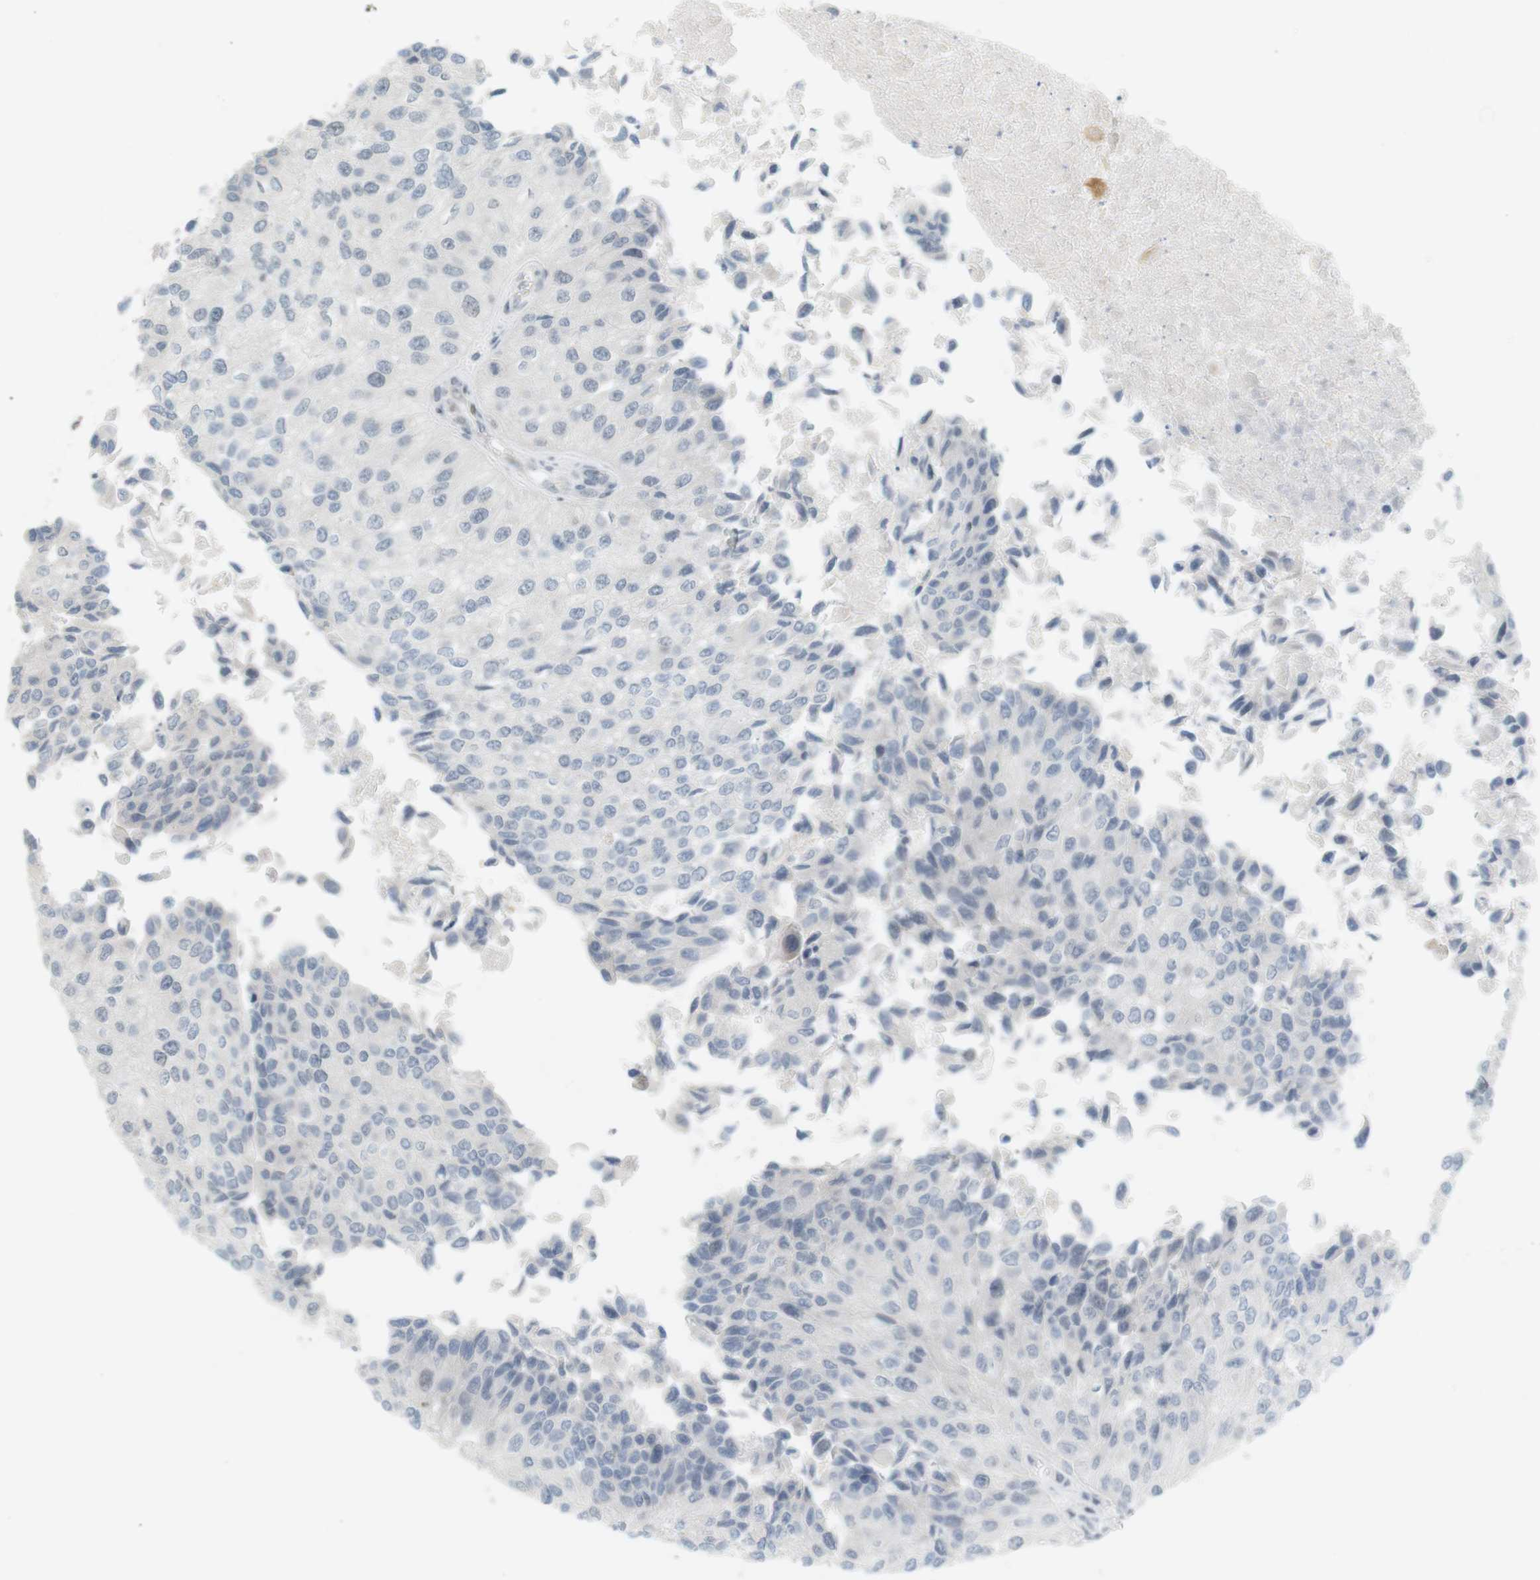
{"staining": {"intensity": "negative", "quantity": "none", "location": "none"}, "tissue": "urothelial cancer", "cell_type": "Tumor cells", "image_type": "cancer", "snomed": [{"axis": "morphology", "description": "Urothelial carcinoma, High grade"}, {"axis": "topography", "description": "Kidney"}, {"axis": "topography", "description": "Urinary bladder"}], "caption": "Immunohistochemistry image of neoplastic tissue: human urothelial cancer stained with DAB displays no significant protein staining in tumor cells. (Stains: DAB immunohistochemistry with hematoxylin counter stain, Microscopy: brightfield microscopy at high magnification).", "gene": "DMC1", "patient": {"sex": "male", "age": 77}}